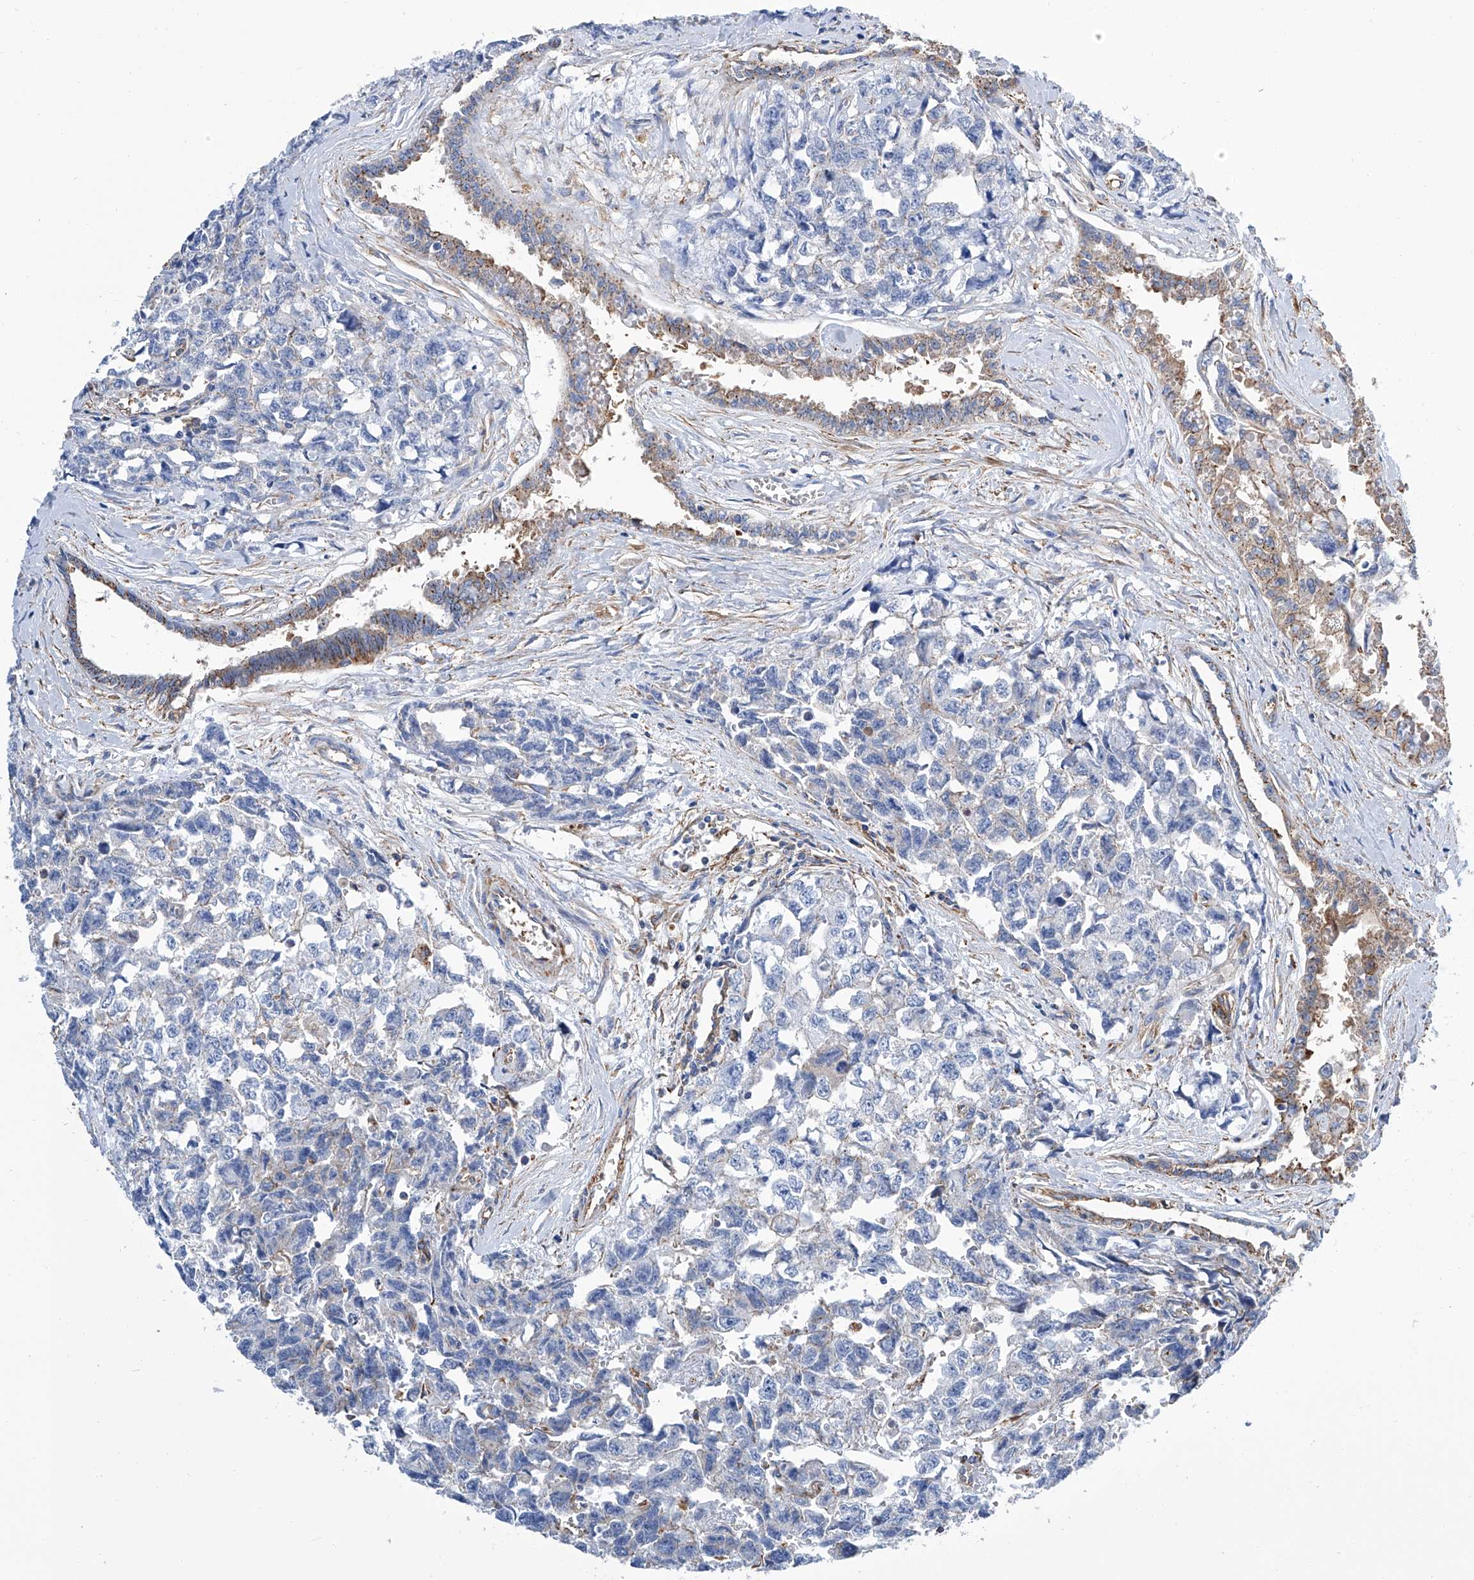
{"staining": {"intensity": "negative", "quantity": "none", "location": "none"}, "tissue": "testis cancer", "cell_type": "Tumor cells", "image_type": "cancer", "snomed": [{"axis": "morphology", "description": "Carcinoma, Embryonal, NOS"}, {"axis": "topography", "description": "Testis"}], "caption": "High magnification brightfield microscopy of embryonal carcinoma (testis) stained with DAB (3,3'-diaminobenzidine) (brown) and counterstained with hematoxylin (blue): tumor cells show no significant expression.", "gene": "GPT", "patient": {"sex": "male", "age": 31}}